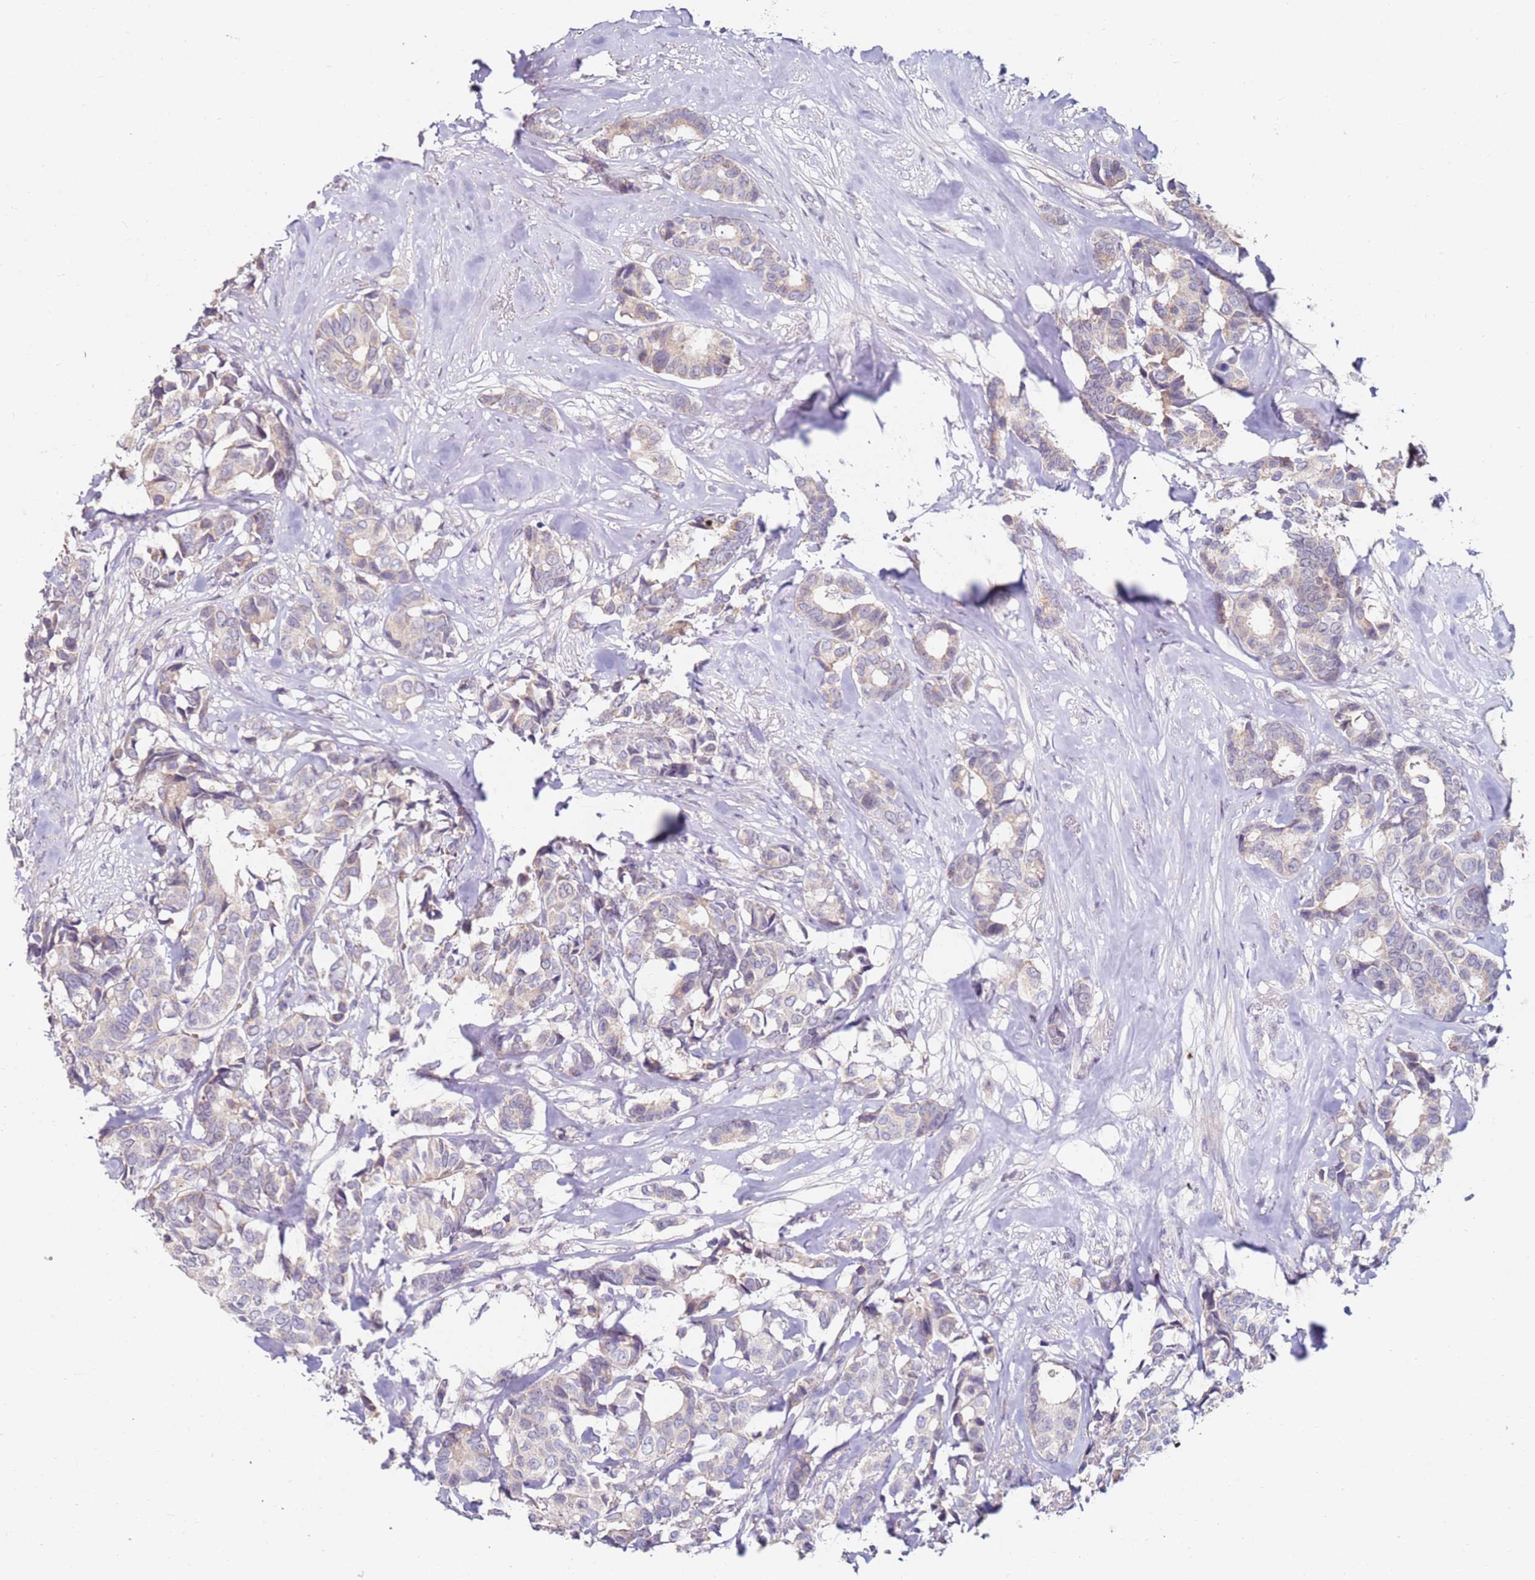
{"staining": {"intensity": "negative", "quantity": "none", "location": "none"}, "tissue": "breast cancer", "cell_type": "Tumor cells", "image_type": "cancer", "snomed": [{"axis": "morphology", "description": "Duct carcinoma"}, {"axis": "topography", "description": "Breast"}], "caption": "The histopathology image reveals no staining of tumor cells in breast cancer (infiltrating ductal carcinoma). The staining was performed using DAB (3,3'-diaminobenzidine) to visualize the protein expression in brown, while the nuclei were stained in blue with hematoxylin (Magnification: 20x).", "gene": "RARS2", "patient": {"sex": "female", "age": 87}}